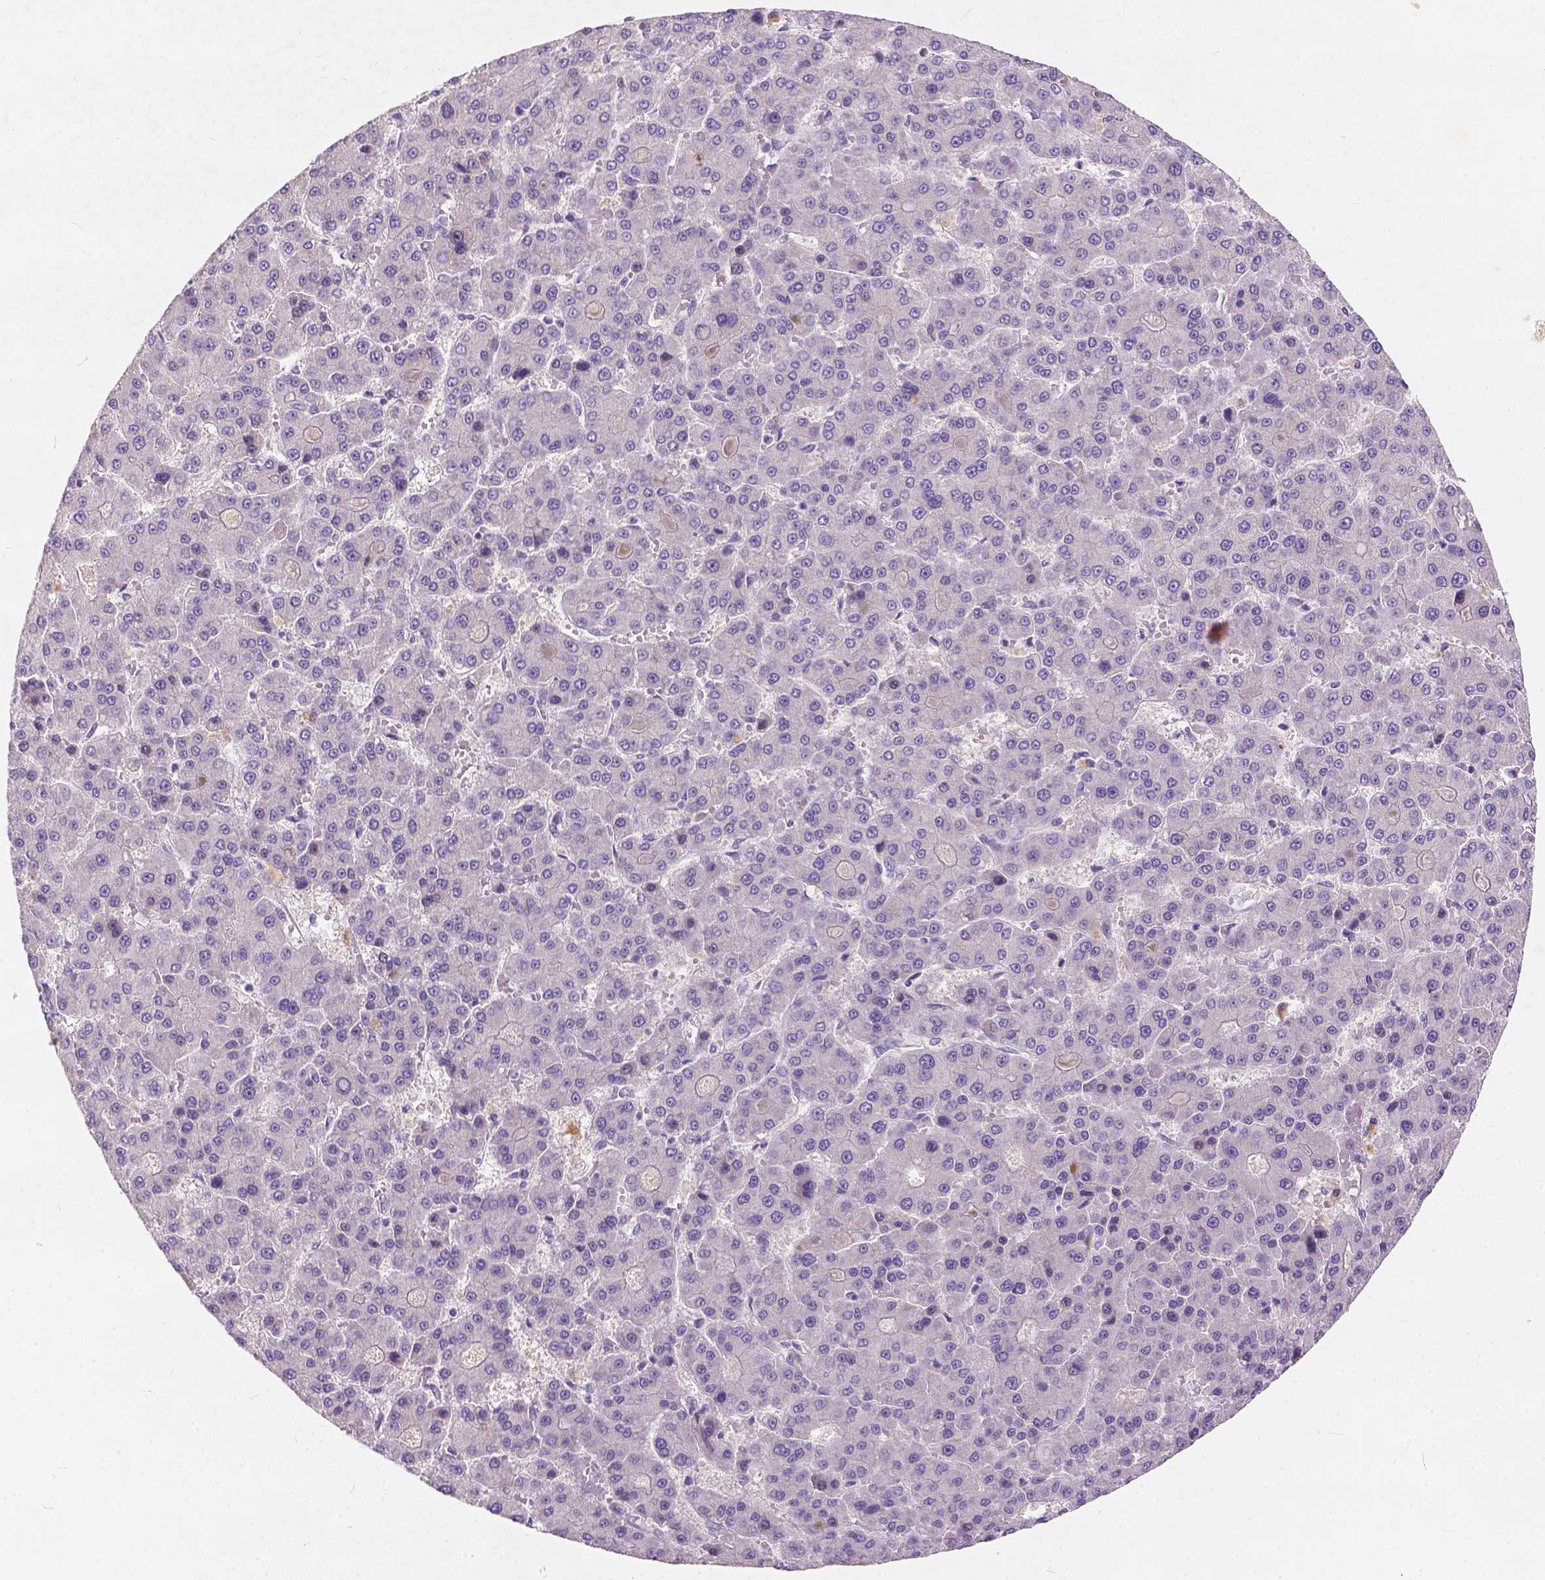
{"staining": {"intensity": "negative", "quantity": "none", "location": "none"}, "tissue": "liver cancer", "cell_type": "Tumor cells", "image_type": "cancer", "snomed": [{"axis": "morphology", "description": "Carcinoma, Hepatocellular, NOS"}, {"axis": "topography", "description": "Liver"}], "caption": "Histopathology image shows no significant protein positivity in tumor cells of liver cancer.", "gene": "FAM53A", "patient": {"sex": "male", "age": 70}}